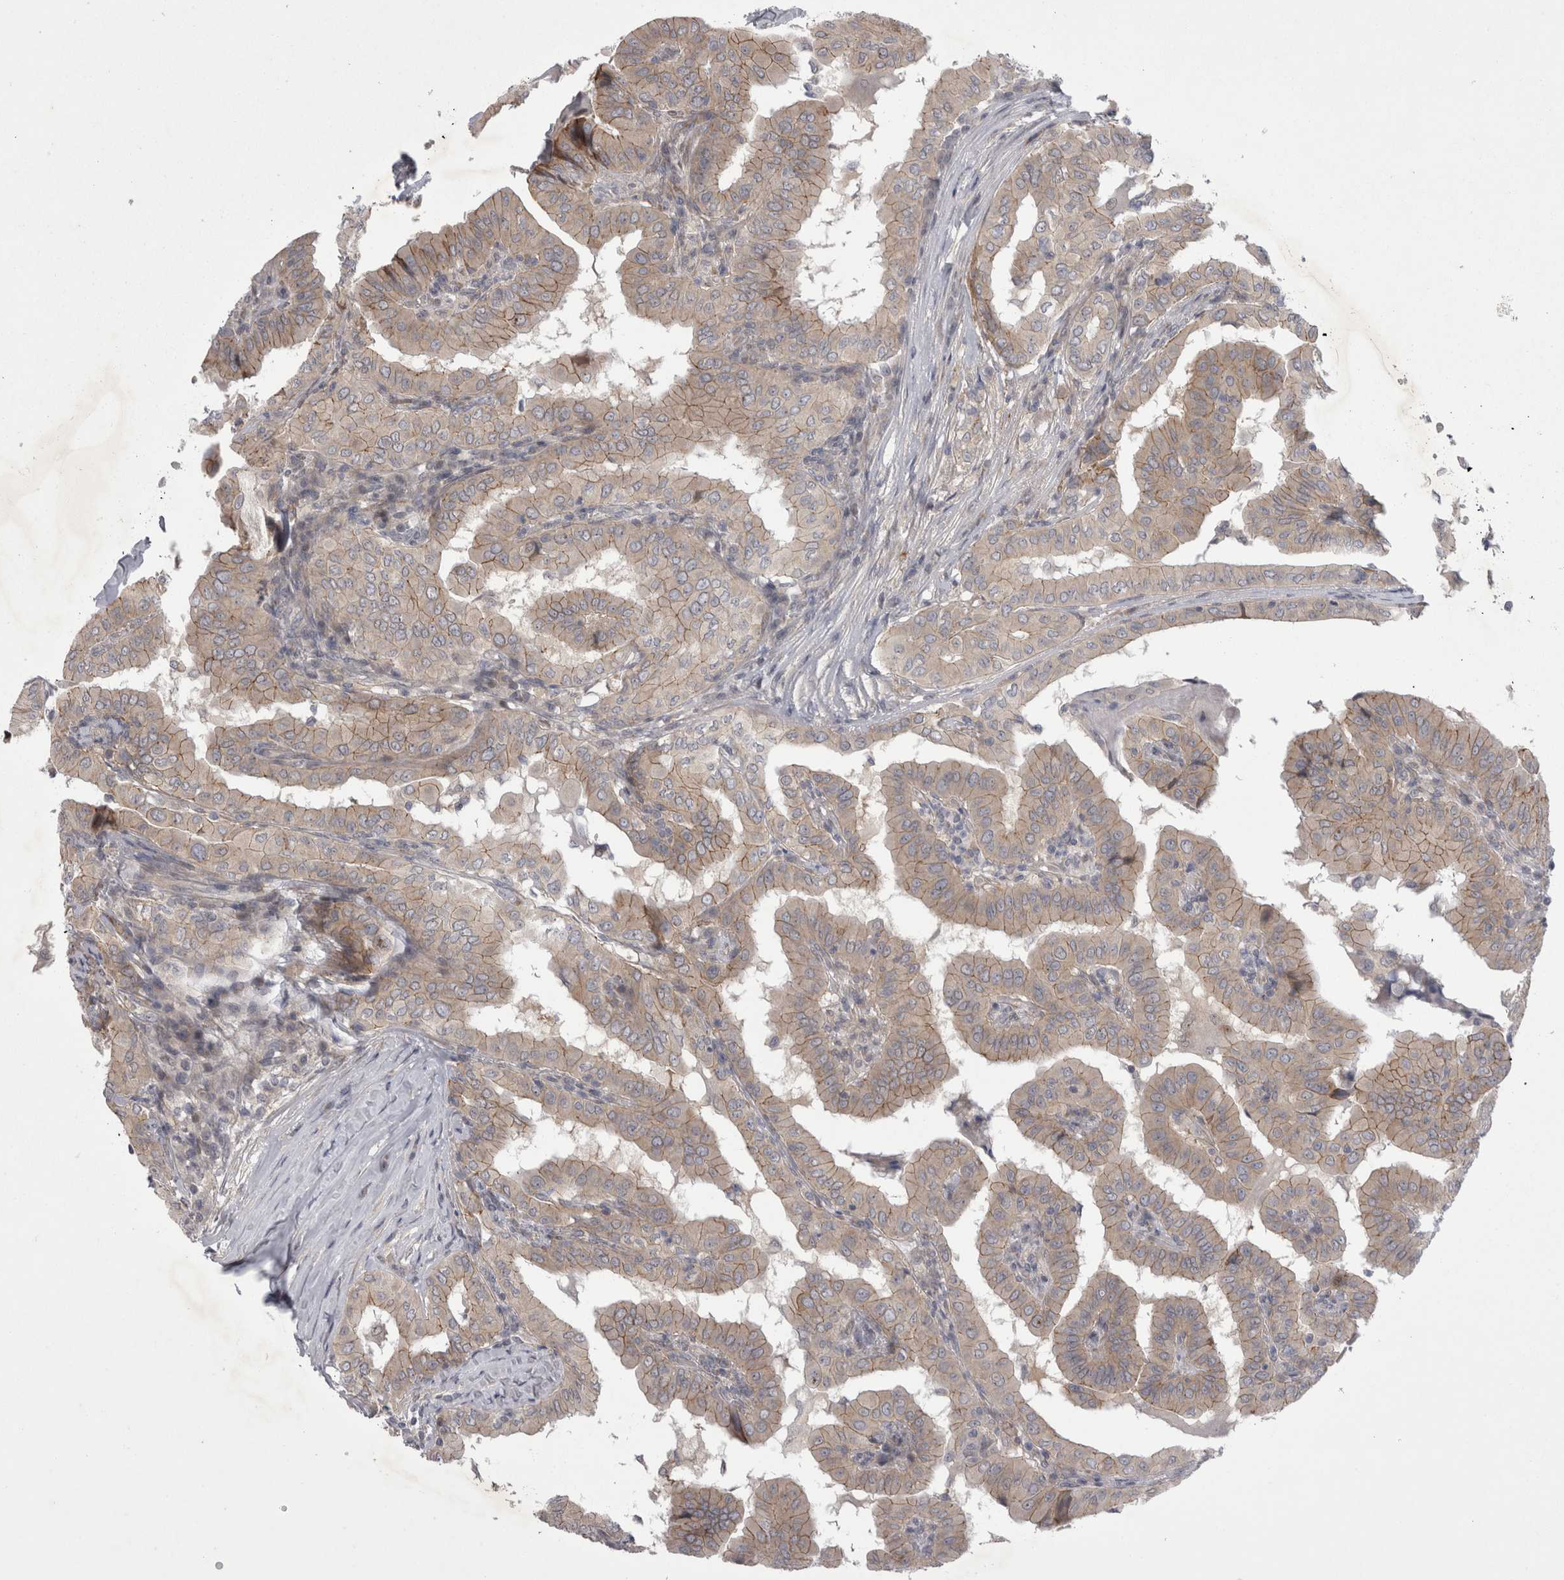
{"staining": {"intensity": "weak", "quantity": ">75%", "location": "cytoplasmic/membranous"}, "tissue": "thyroid cancer", "cell_type": "Tumor cells", "image_type": "cancer", "snomed": [{"axis": "morphology", "description": "Papillary adenocarcinoma, NOS"}, {"axis": "topography", "description": "Thyroid gland"}], "caption": "The image displays staining of thyroid cancer (papillary adenocarcinoma), revealing weak cytoplasmic/membranous protein expression (brown color) within tumor cells.", "gene": "NENF", "patient": {"sex": "male", "age": 33}}